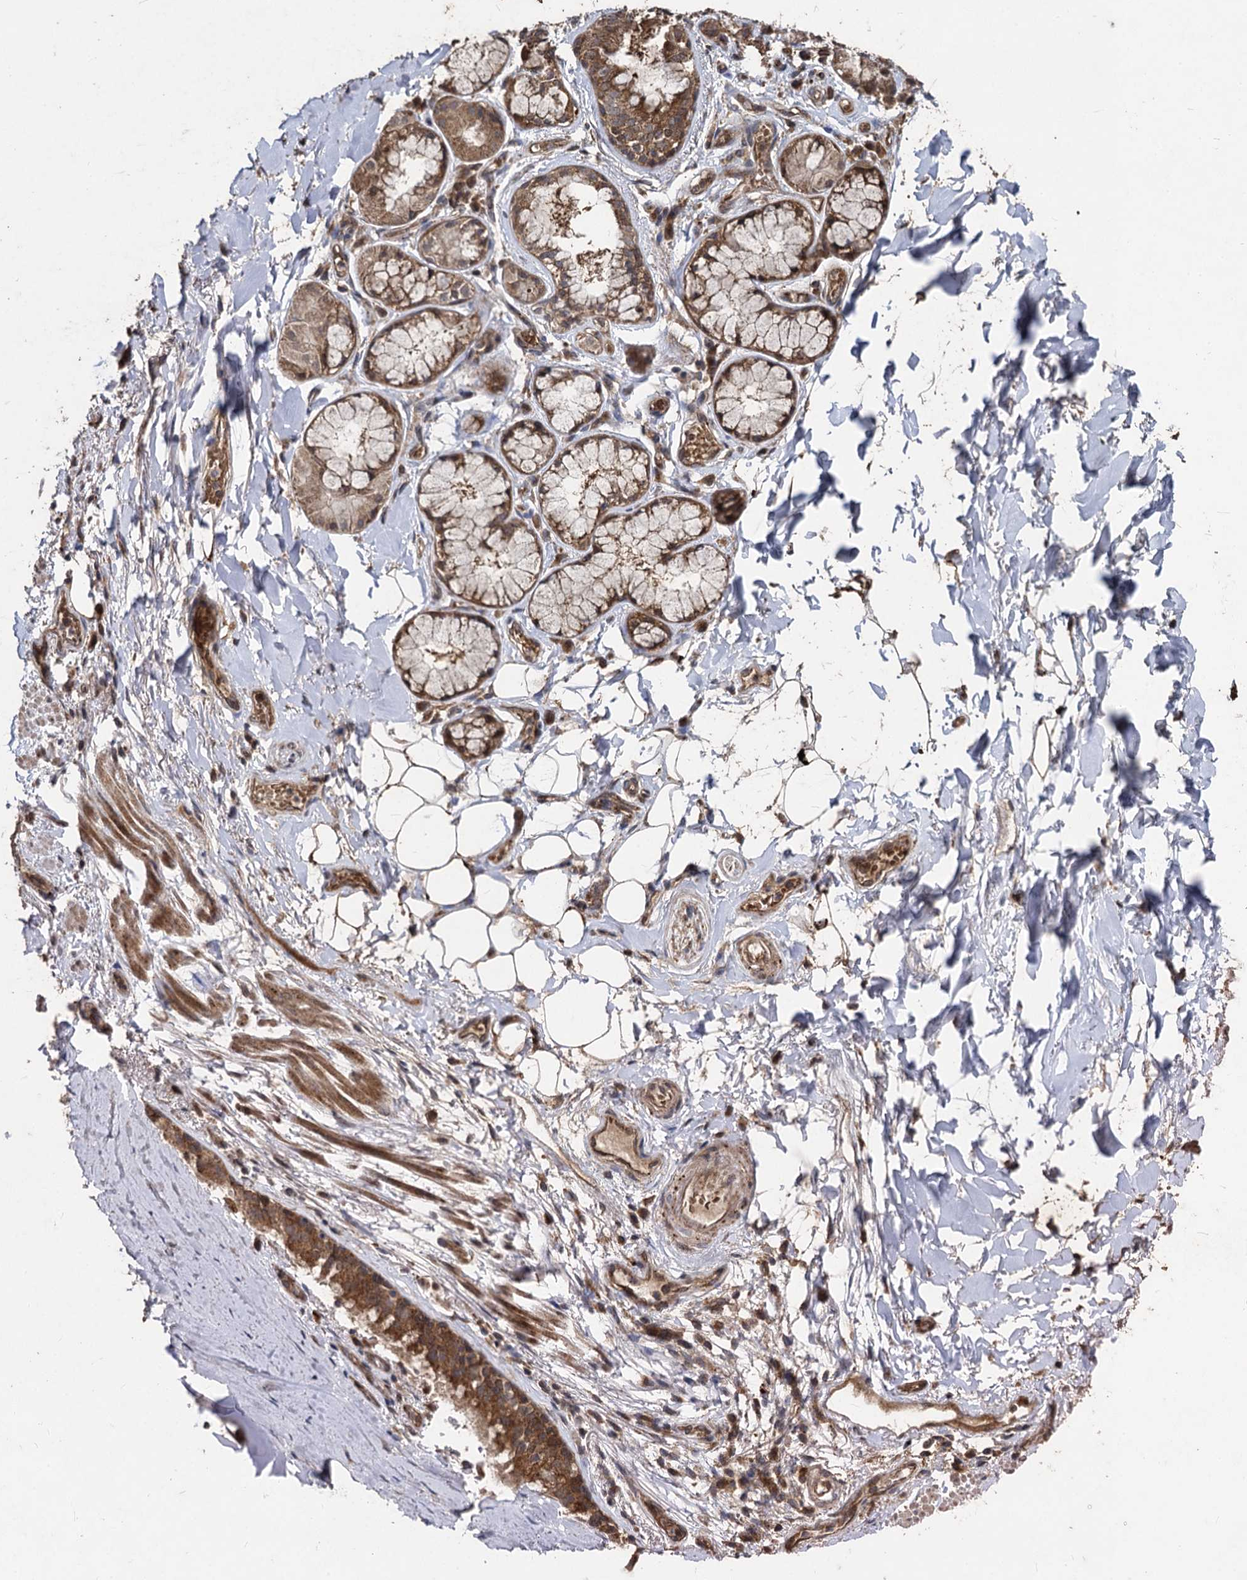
{"staining": {"intensity": "moderate", "quantity": ">75%", "location": "cytoplasmic/membranous"}, "tissue": "adipose tissue", "cell_type": "Adipocytes", "image_type": "normal", "snomed": [{"axis": "morphology", "description": "Normal tissue, NOS"}, {"axis": "topography", "description": "Lymph node"}, {"axis": "topography", "description": "Cartilage tissue"}, {"axis": "topography", "description": "Bronchus"}], "caption": "A histopathology image showing moderate cytoplasmic/membranous positivity in approximately >75% of adipocytes in benign adipose tissue, as visualized by brown immunohistochemical staining.", "gene": "BCL2L2", "patient": {"sex": "male", "age": 63}}